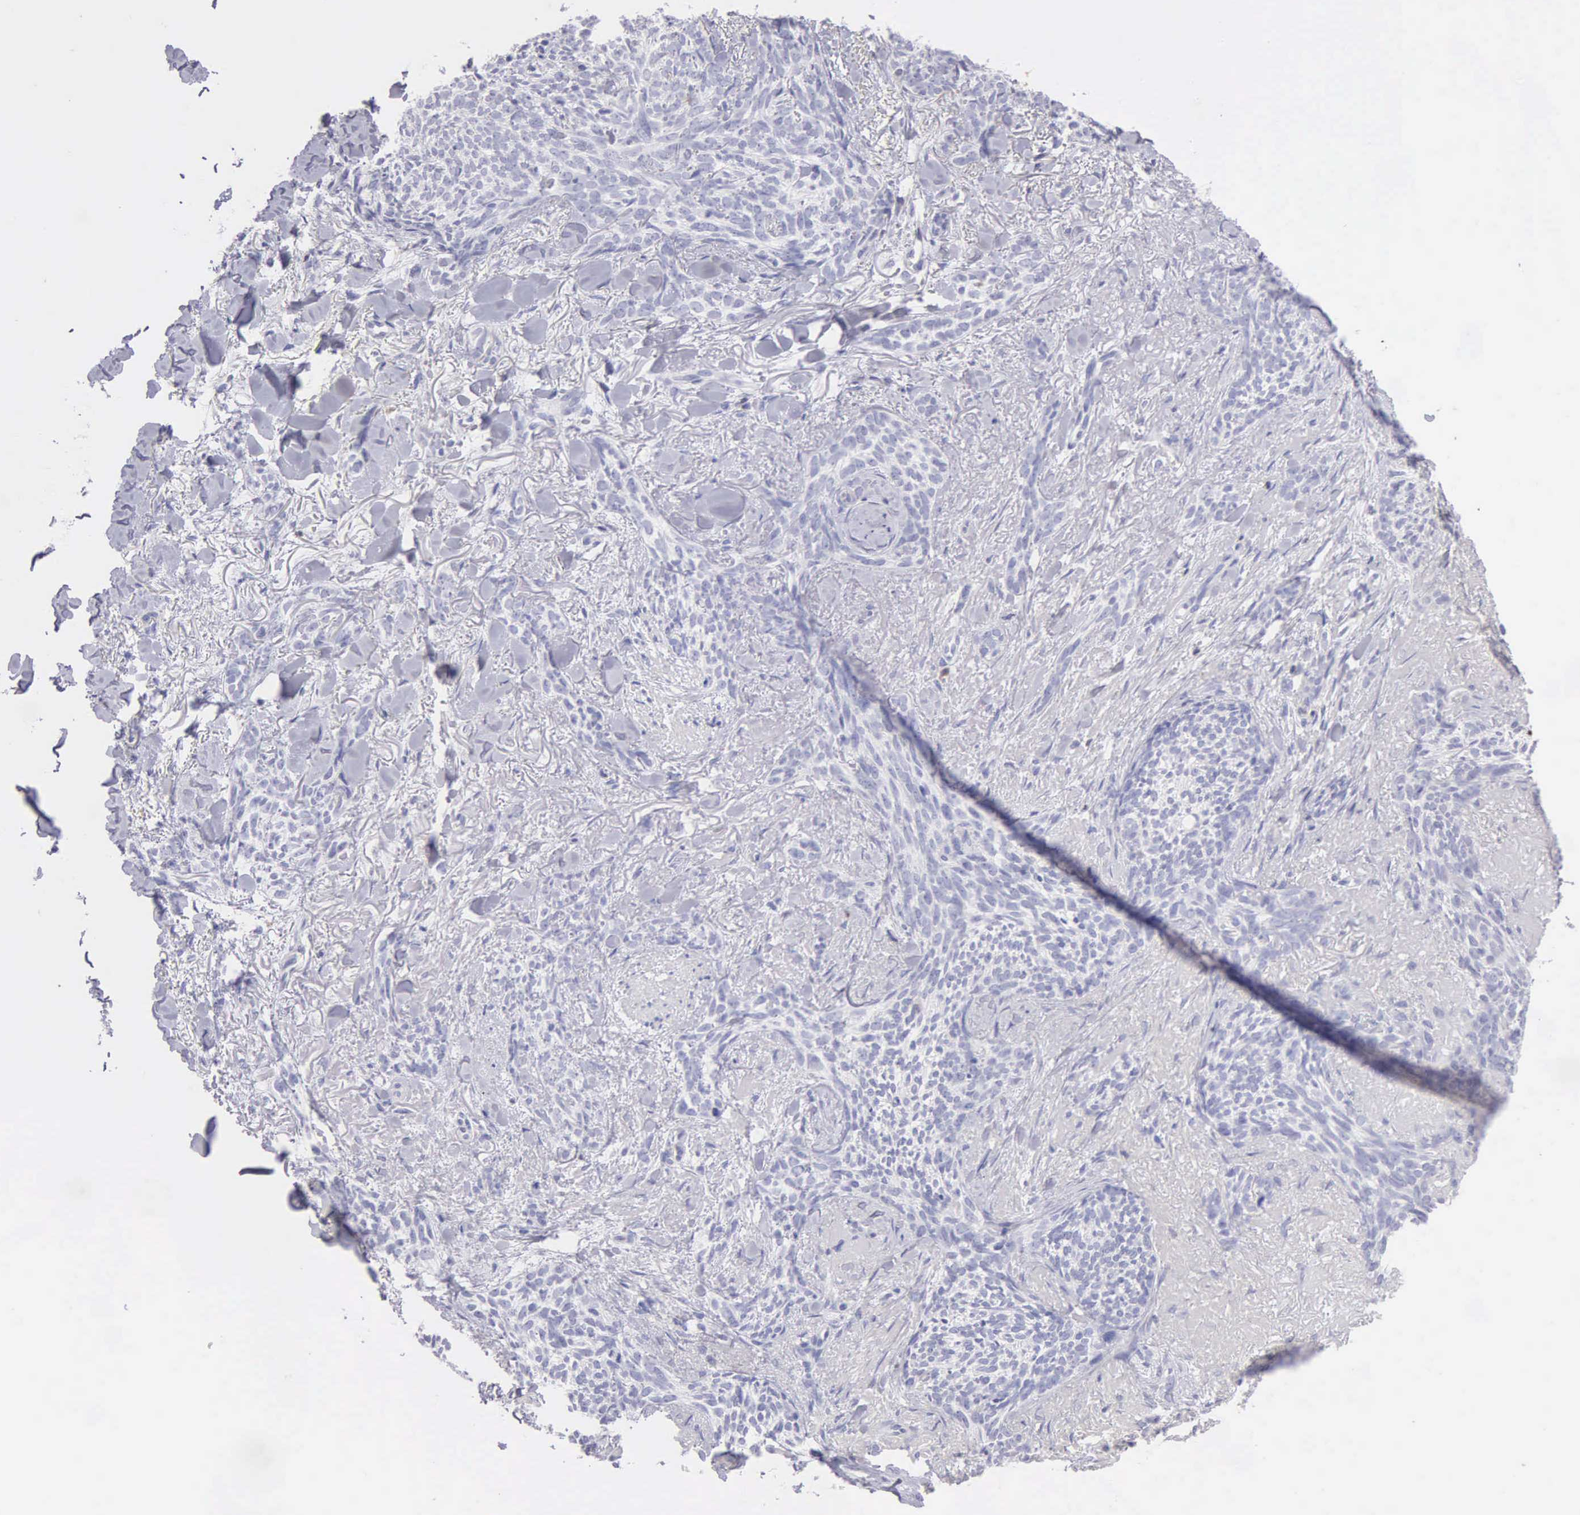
{"staining": {"intensity": "negative", "quantity": "none", "location": "none"}, "tissue": "skin cancer", "cell_type": "Tumor cells", "image_type": "cancer", "snomed": [{"axis": "morphology", "description": "Basal cell carcinoma"}, {"axis": "topography", "description": "Skin"}], "caption": "Protein analysis of skin cancer reveals no significant expression in tumor cells.", "gene": "SRGN", "patient": {"sex": "female", "age": 81}}